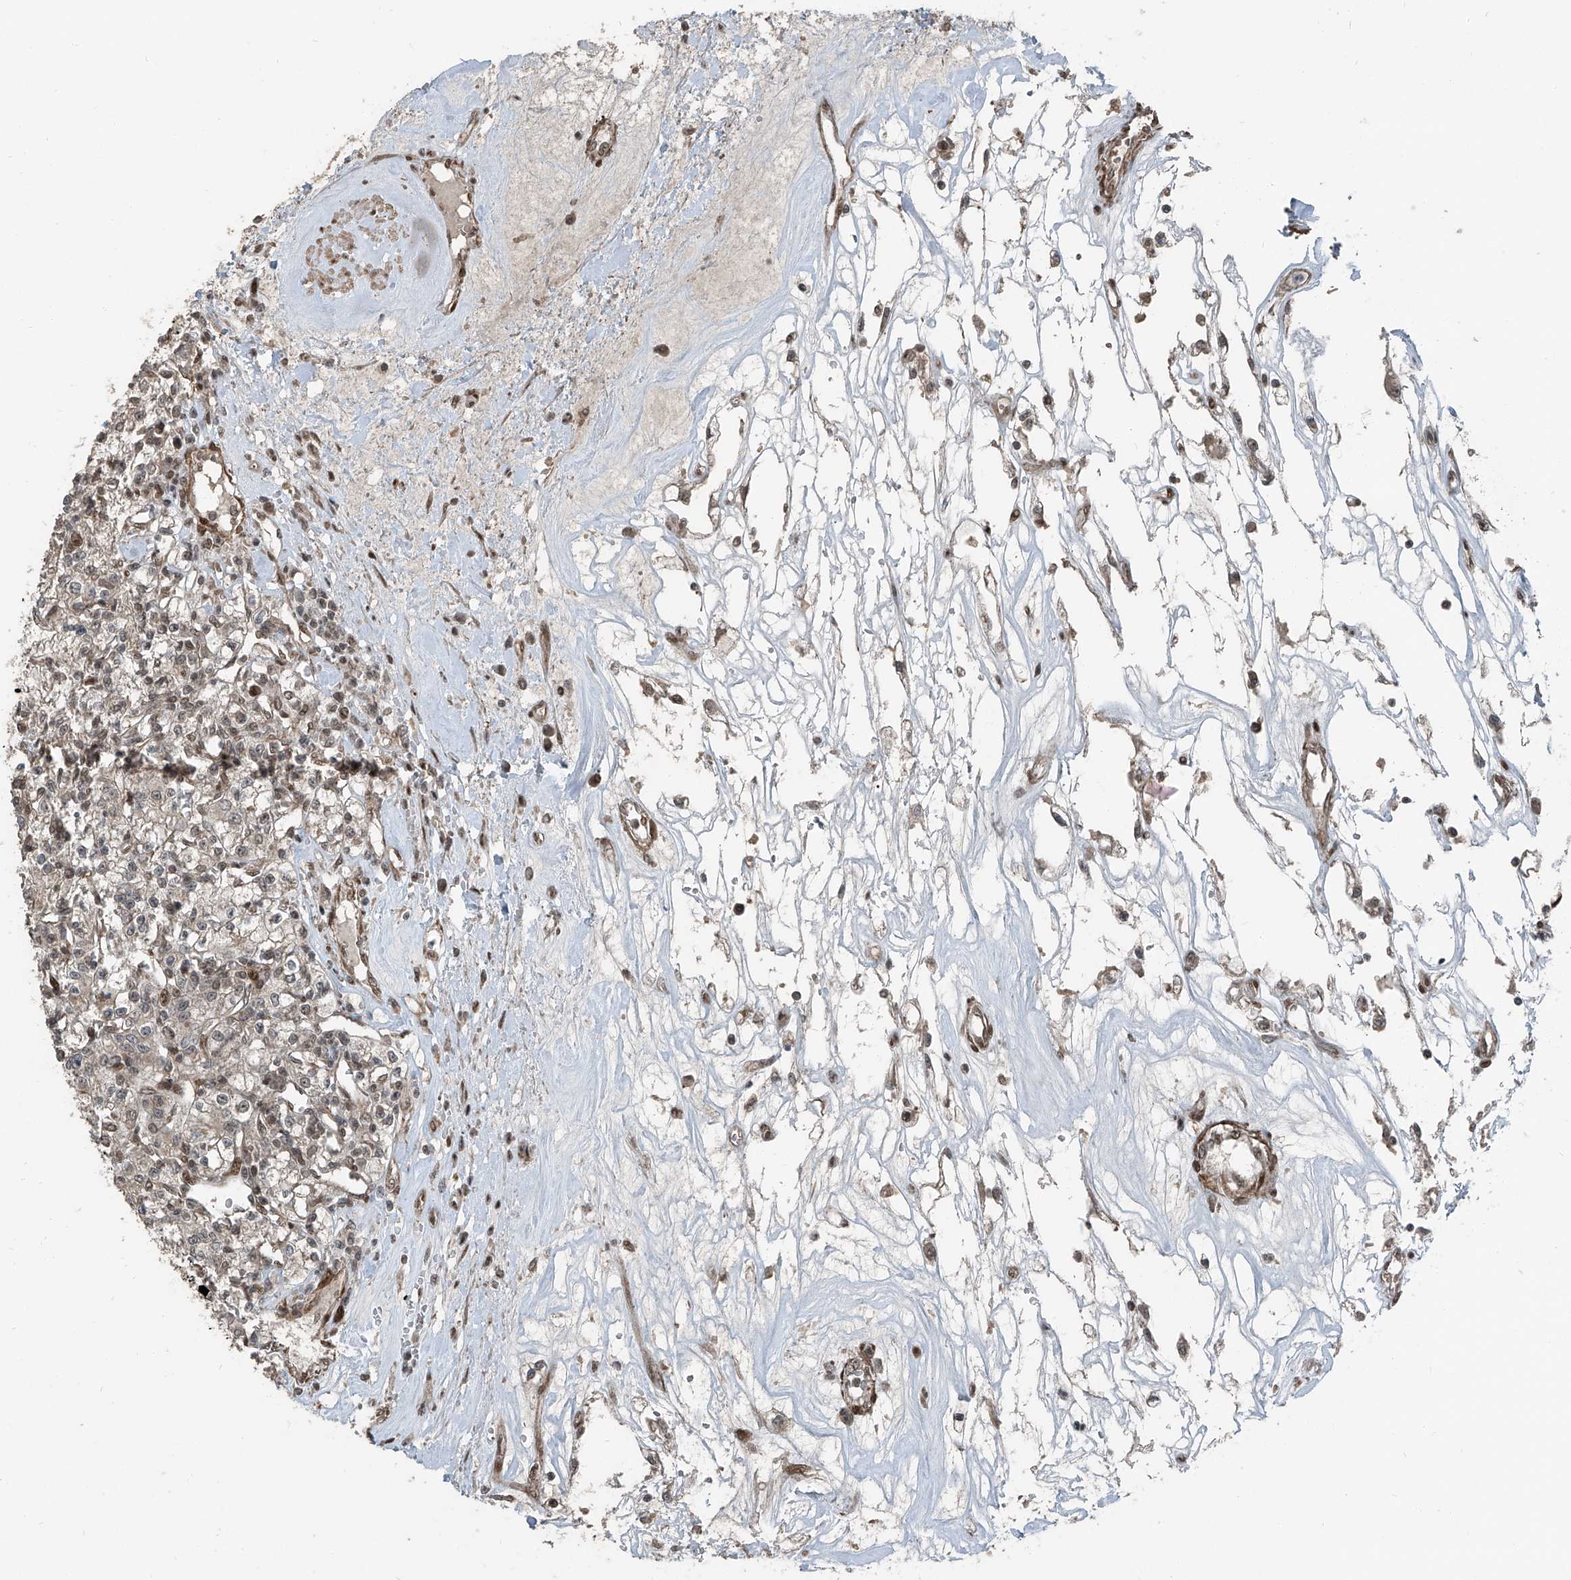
{"staining": {"intensity": "weak", "quantity": "<25%", "location": "nuclear"}, "tissue": "renal cancer", "cell_type": "Tumor cells", "image_type": "cancer", "snomed": [{"axis": "morphology", "description": "Adenocarcinoma, NOS"}, {"axis": "topography", "description": "Kidney"}], "caption": "IHC photomicrograph of adenocarcinoma (renal) stained for a protein (brown), which reveals no staining in tumor cells. (DAB immunohistochemistry (IHC) visualized using brightfield microscopy, high magnification).", "gene": "ZNF570", "patient": {"sex": "female", "age": 59}}